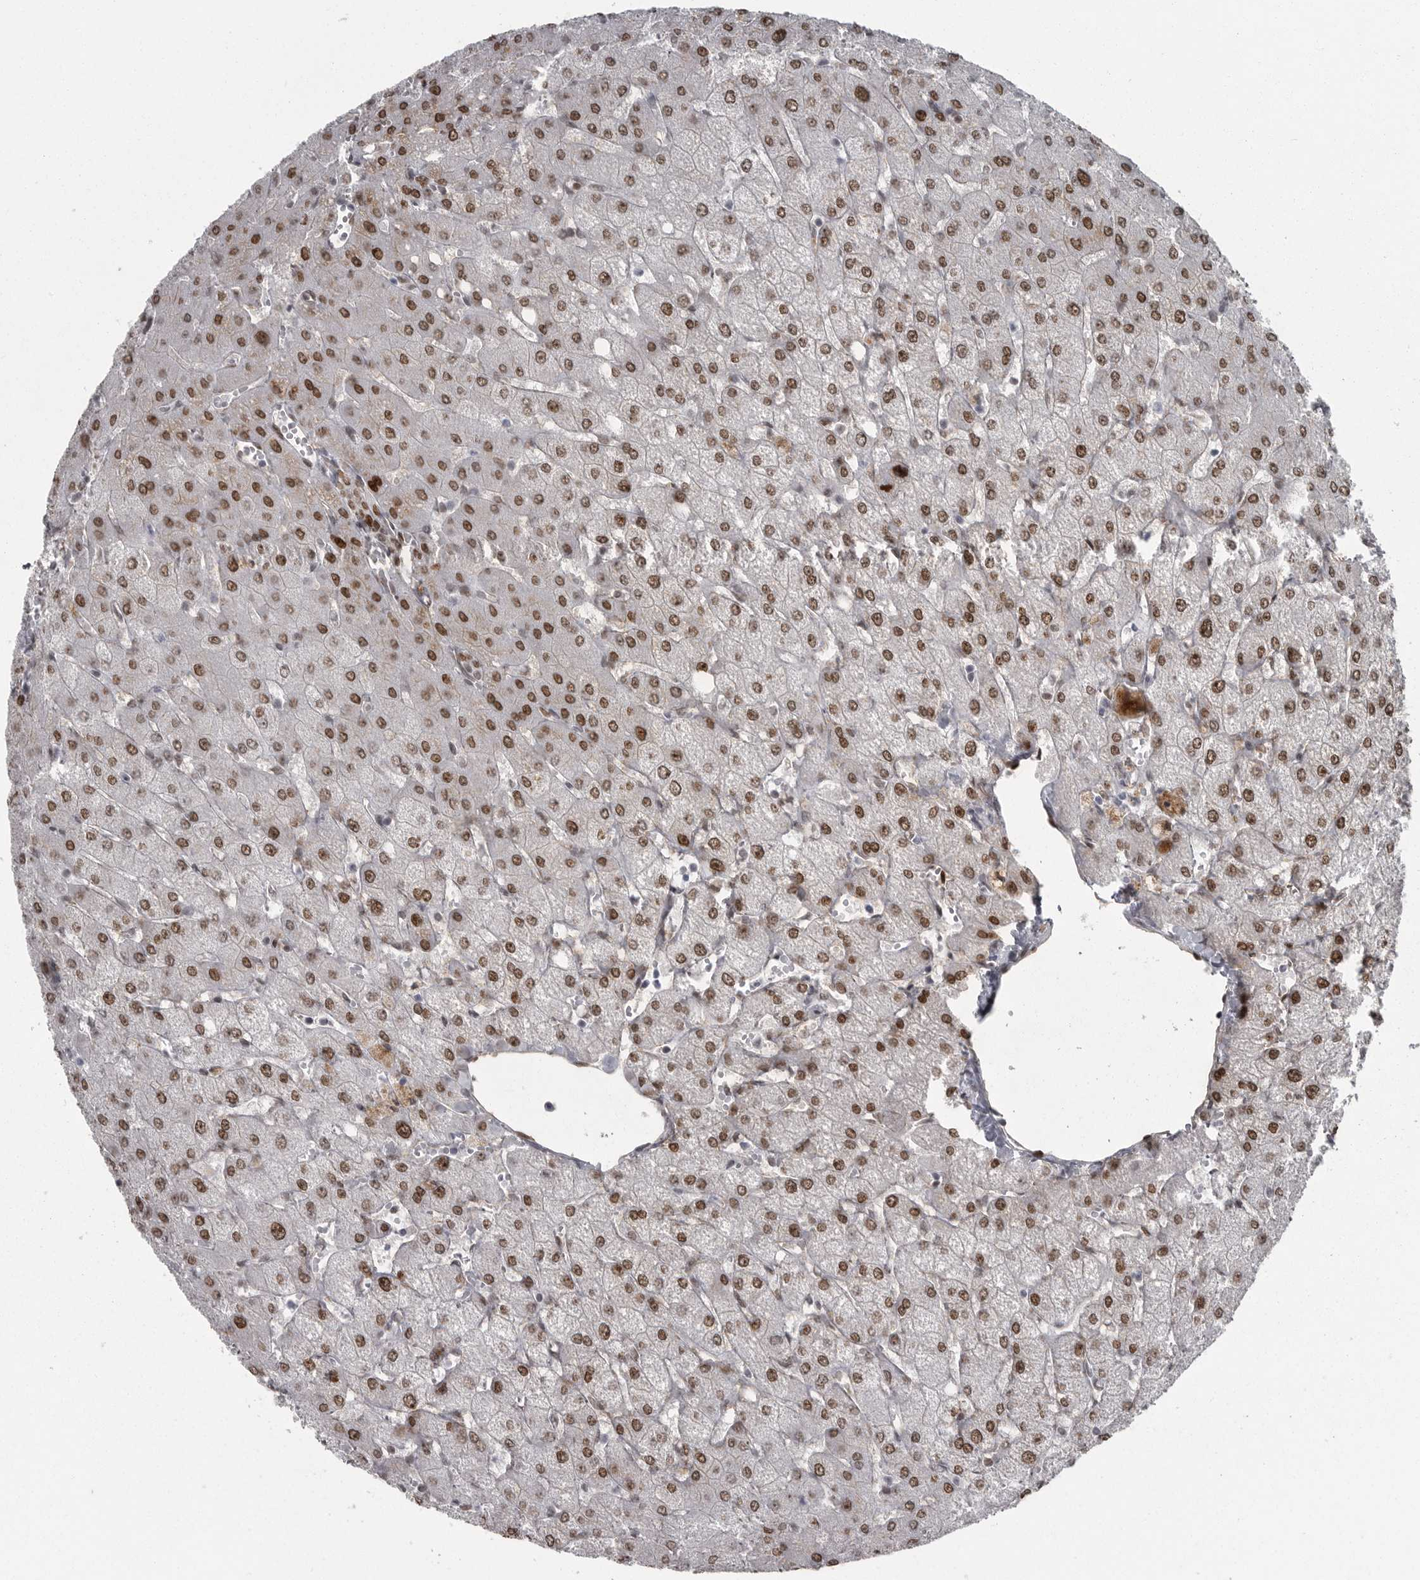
{"staining": {"intensity": "moderate", "quantity": "25%-75%", "location": "nuclear"}, "tissue": "liver", "cell_type": "Cholangiocytes", "image_type": "normal", "snomed": [{"axis": "morphology", "description": "Normal tissue, NOS"}, {"axis": "topography", "description": "Liver"}], "caption": "Immunohistochemistry (IHC) (DAB) staining of normal human liver displays moderate nuclear protein positivity in approximately 25%-75% of cholangiocytes.", "gene": "HMGN3", "patient": {"sex": "female", "age": 54}}